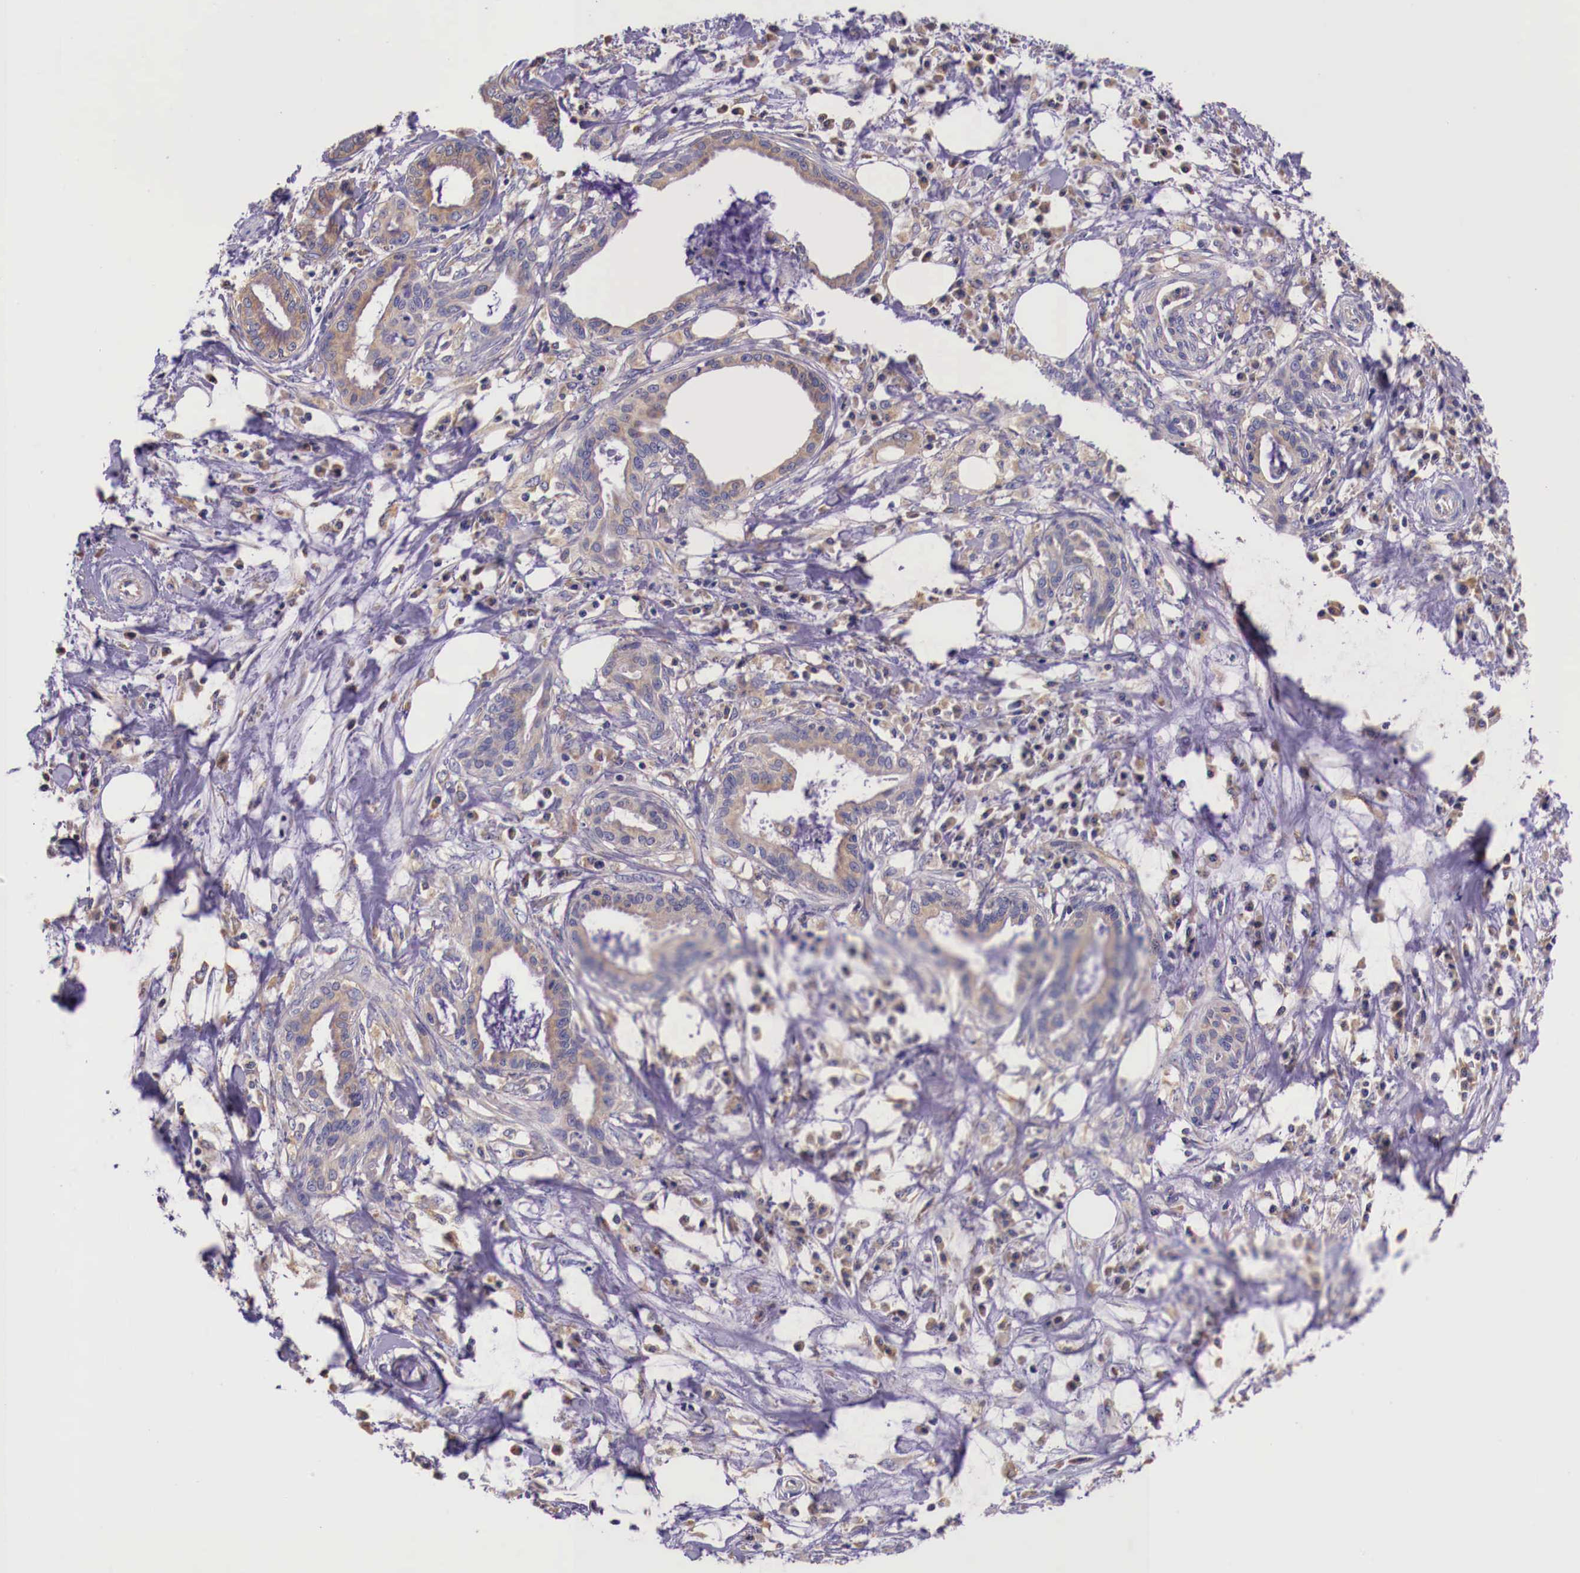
{"staining": {"intensity": "weak", "quantity": "<25%", "location": "cytoplasmic/membranous"}, "tissue": "pancreatic cancer", "cell_type": "Tumor cells", "image_type": "cancer", "snomed": [{"axis": "morphology", "description": "Adenocarcinoma, NOS"}, {"axis": "topography", "description": "Pancreas"}], "caption": "Human pancreatic cancer (adenocarcinoma) stained for a protein using immunohistochemistry (IHC) reveals no positivity in tumor cells.", "gene": "GRIPAP1", "patient": {"sex": "female", "age": 64}}